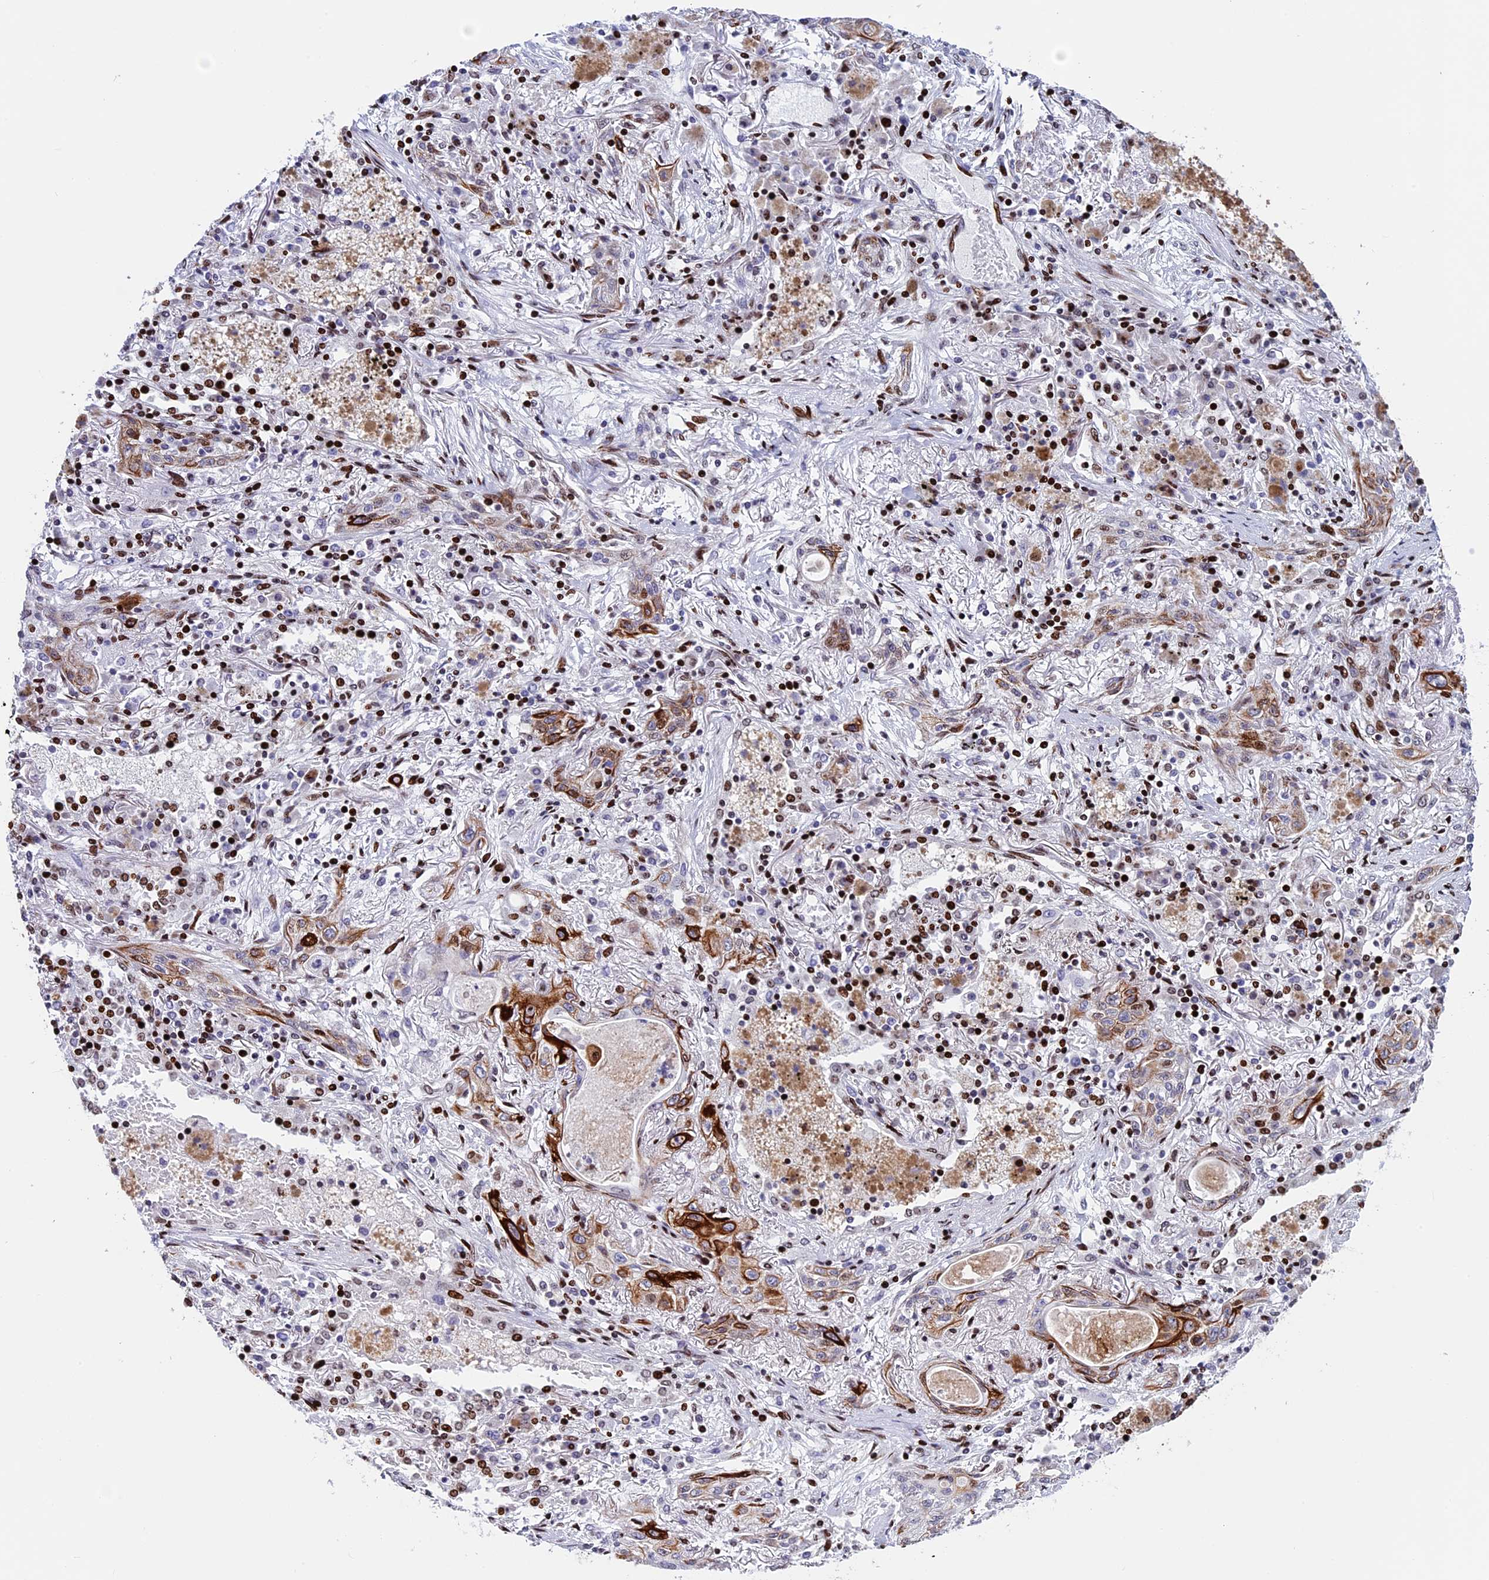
{"staining": {"intensity": "strong", "quantity": "25%-75%", "location": "cytoplasmic/membranous"}, "tissue": "lung cancer", "cell_type": "Tumor cells", "image_type": "cancer", "snomed": [{"axis": "morphology", "description": "Squamous cell carcinoma, NOS"}, {"axis": "topography", "description": "Lung"}], "caption": "Strong cytoplasmic/membranous positivity for a protein is identified in about 25%-75% of tumor cells of lung squamous cell carcinoma using immunohistochemistry.", "gene": "BTBD3", "patient": {"sex": "female", "age": 47}}